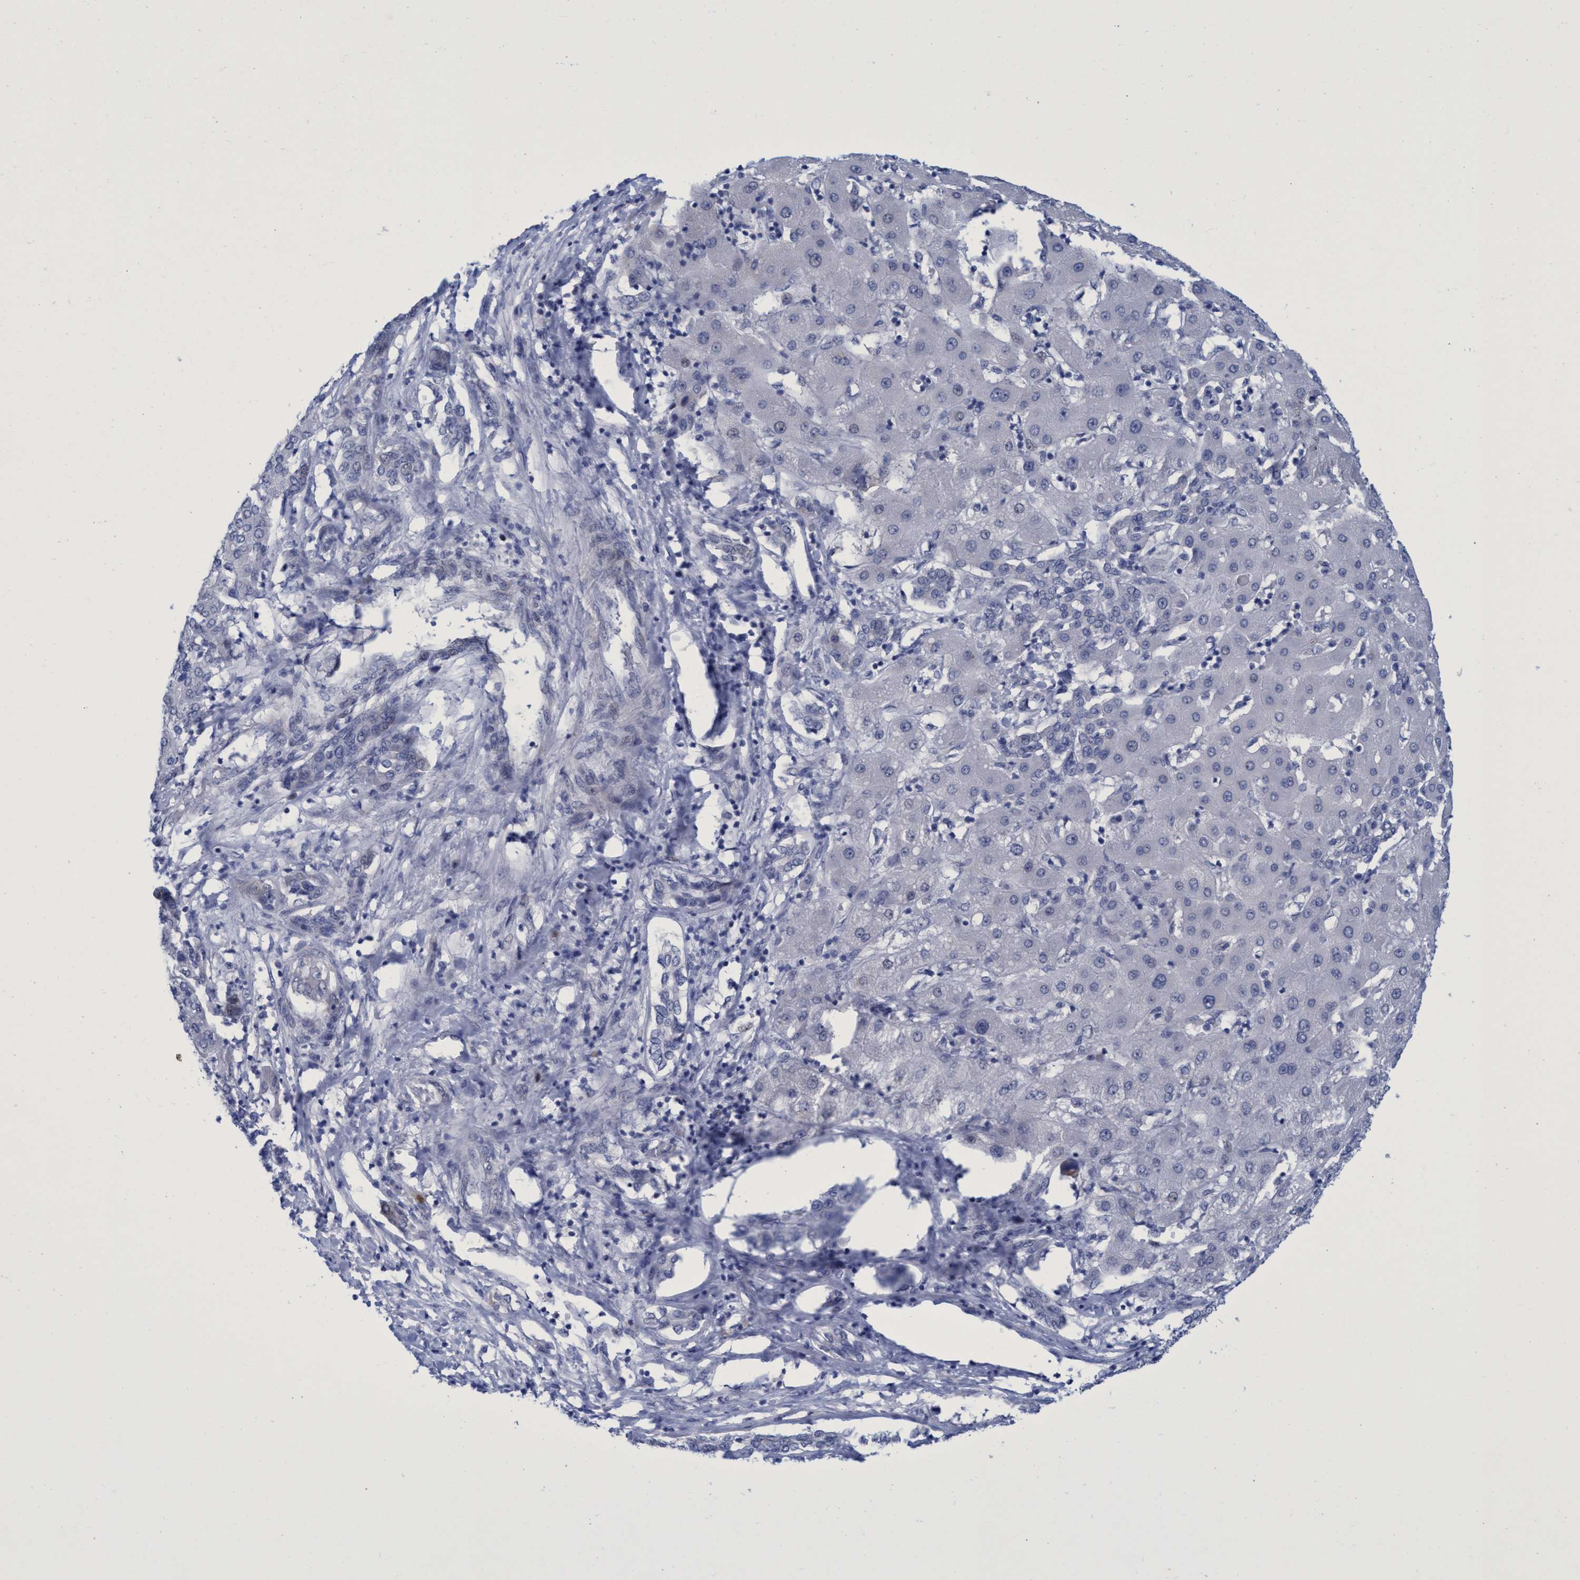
{"staining": {"intensity": "negative", "quantity": "none", "location": "none"}, "tissue": "liver cancer", "cell_type": "Tumor cells", "image_type": "cancer", "snomed": [{"axis": "morphology", "description": "Carcinoma, Hepatocellular, NOS"}, {"axis": "topography", "description": "Liver"}], "caption": "High magnification brightfield microscopy of liver cancer (hepatocellular carcinoma) stained with DAB (brown) and counterstained with hematoxylin (blue): tumor cells show no significant positivity. The staining is performed using DAB (3,3'-diaminobenzidine) brown chromogen with nuclei counter-stained in using hematoxylin.", "gene": "R3HCC1", "patient": {"sex": "male", "age": 65}}